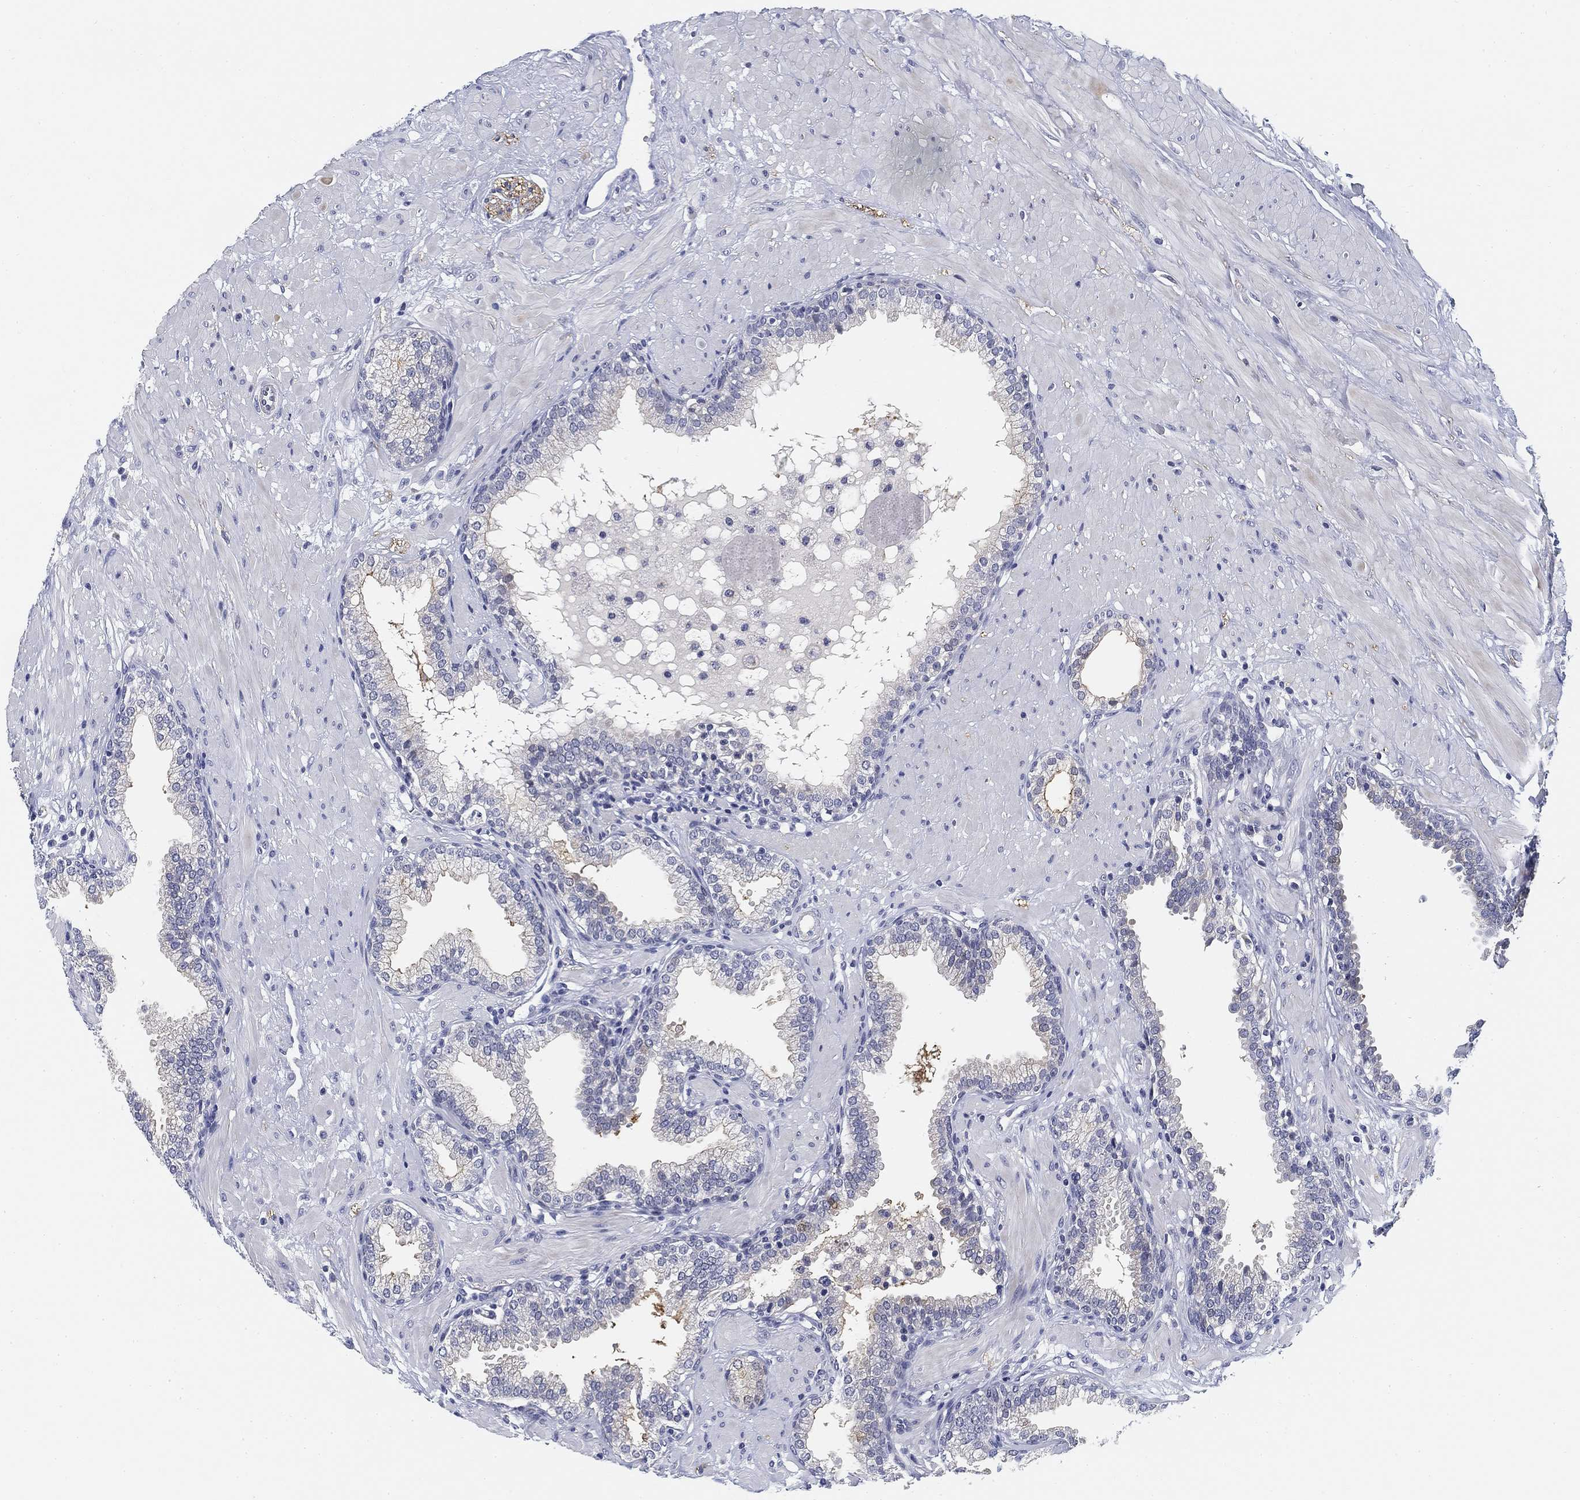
{"staining": {"intensity": "negative", "quantity": "none", "location": "none"}, "tissue": "prostate", "cell_type": "Glandular cells", "image_type": "normal", "snomed": [{"axis": "morphology", "description": "Normal tissue, NOS"}, {"axis": "topography", "description": "Prostate"}], "caption": "Immunohistochemistry histopathology image of benign prostate: human prostate stained with DAB (3,3'-diaminobenzidine) displays no significant protein positivity in glandular cells.", "gene": "SLC2A5", "patient": {"sex": "male", "age": 64}}